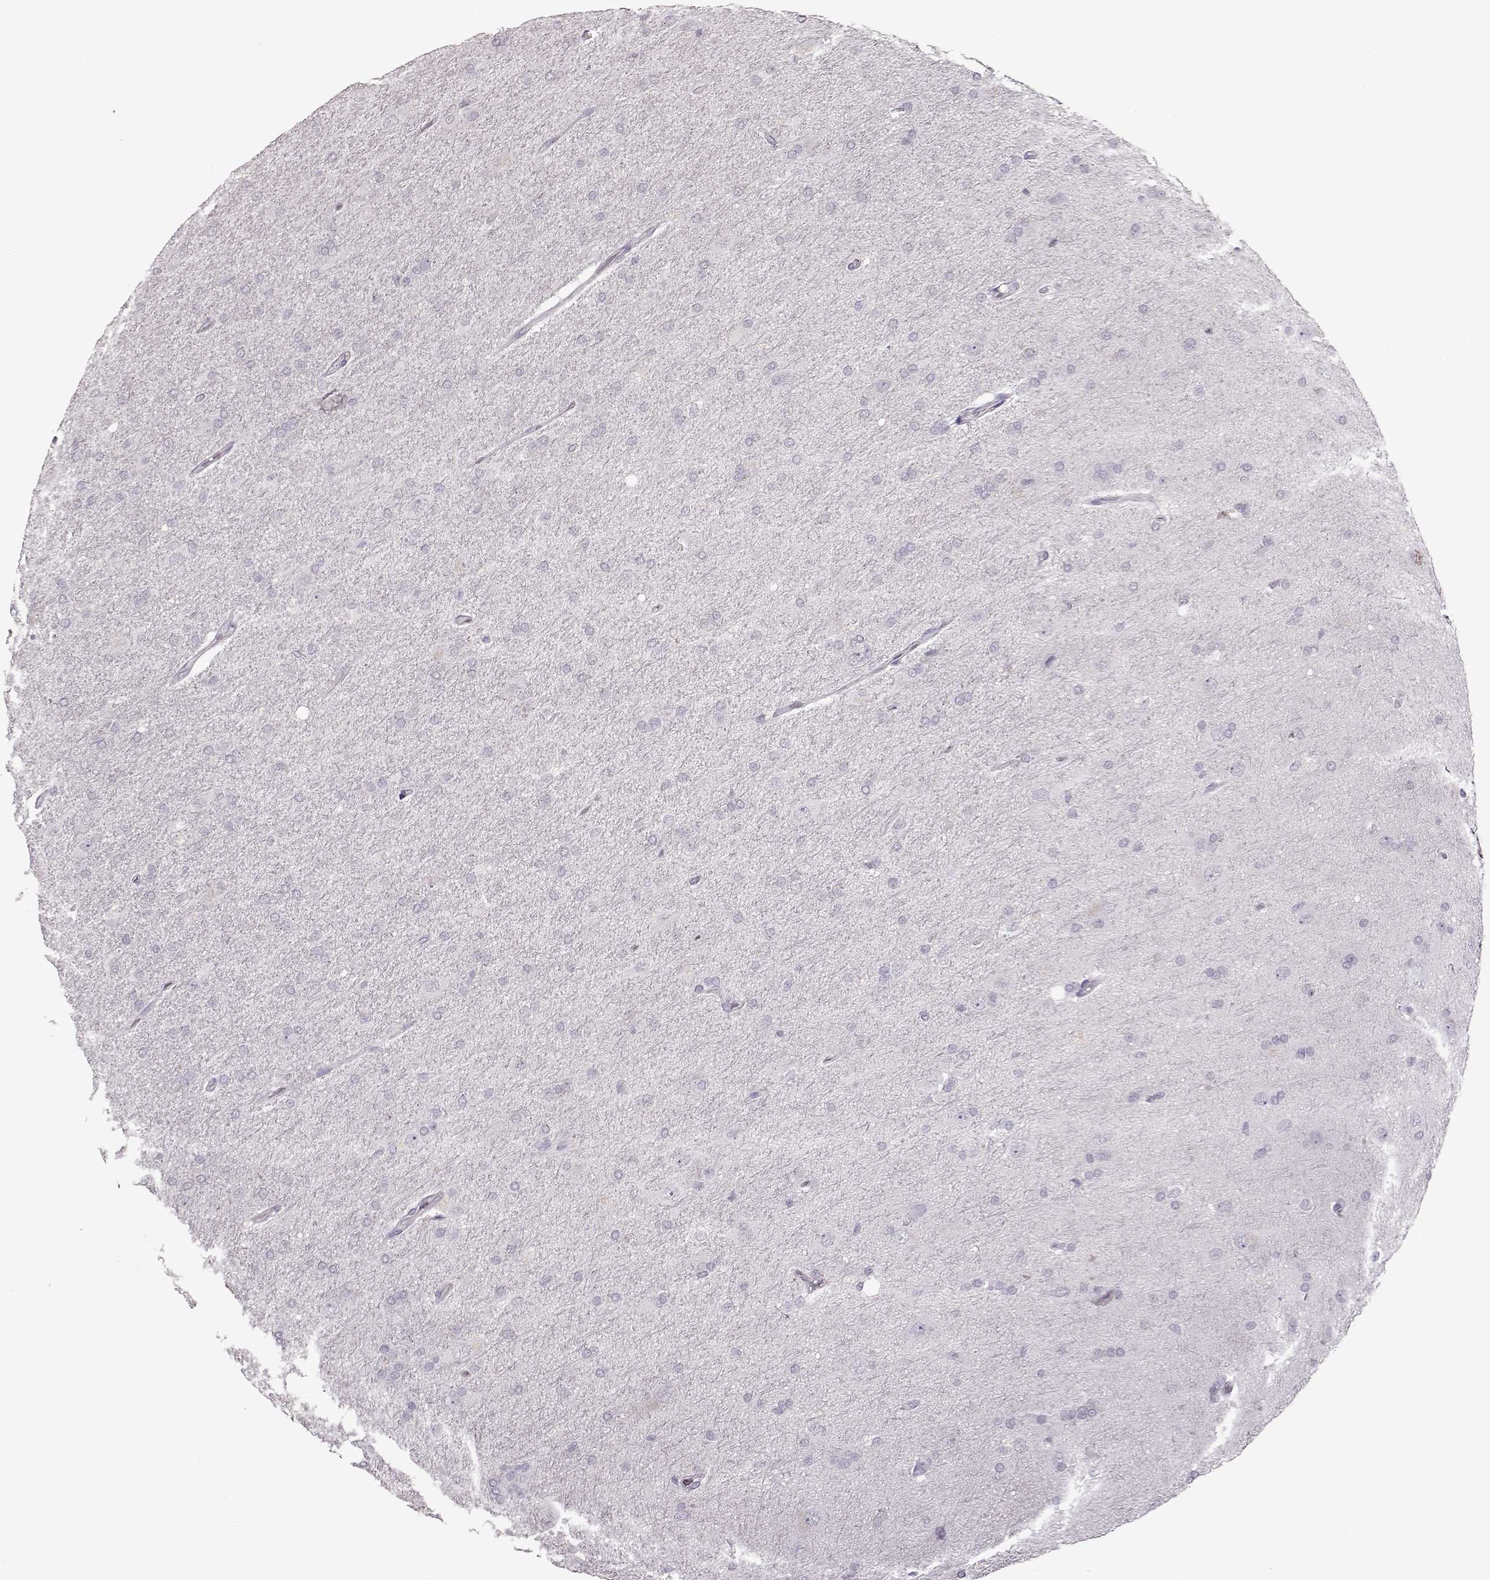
{"staining": {"intensity": "negative", "quantity": "none", "location": "none"}, "tissue": "glioma", "cell_type": "Tumor cells", "image_type": "cancer", "snomed": [{"axis": "morphology", "description": "Glioma, malignant, High grade"}, {"axis": "topography", "description": "Cerebral cortex"}], "caption": "High-grade glioma (malignant) was stained to show a protein in brown. There is no significant positivity in tumor cells.", "gene": "FSHB", "patient": {"sex": "male", "age": 70}}